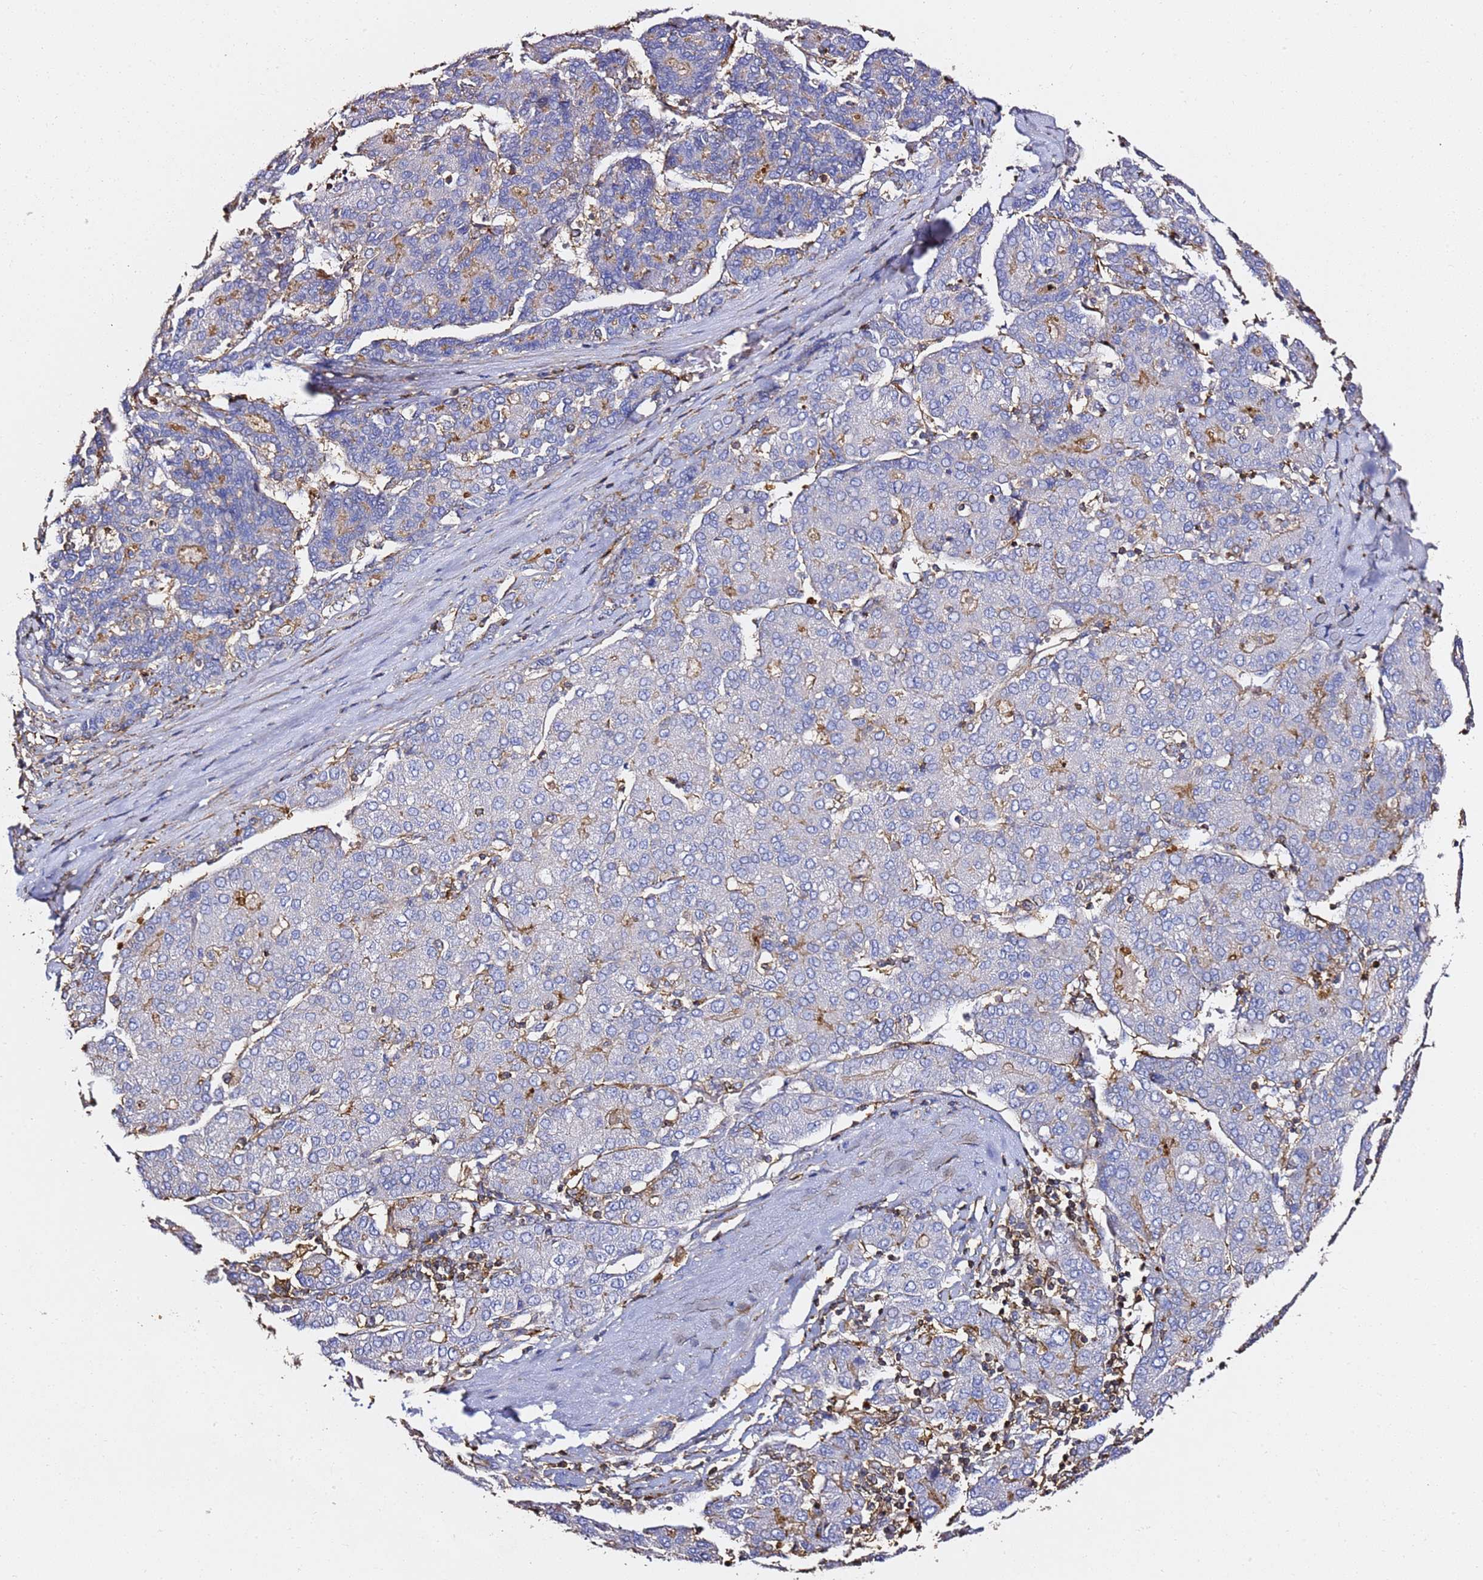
{"staining": {"intensity": "moderate", "quantity": "<25%", "location": "cytoplasmic/membranous"}, "tissue": "liver cancer", "cell_type": "Tumor cells", "image_type": "cancer", "snomed": [{"axis": "morphology", "description": "Carcinoma, Hepatocellular, NOS"}, {"axis": "topography", "description": "Liver"}], "caption": "Protein staining reveals moderate cytoplasmic/membranous expression in about <25% of tumor cells in hepatocellular carcinoma (liver).", "gene": "ZFP36L2", "patient": {"sex": "male", "age": 65}}